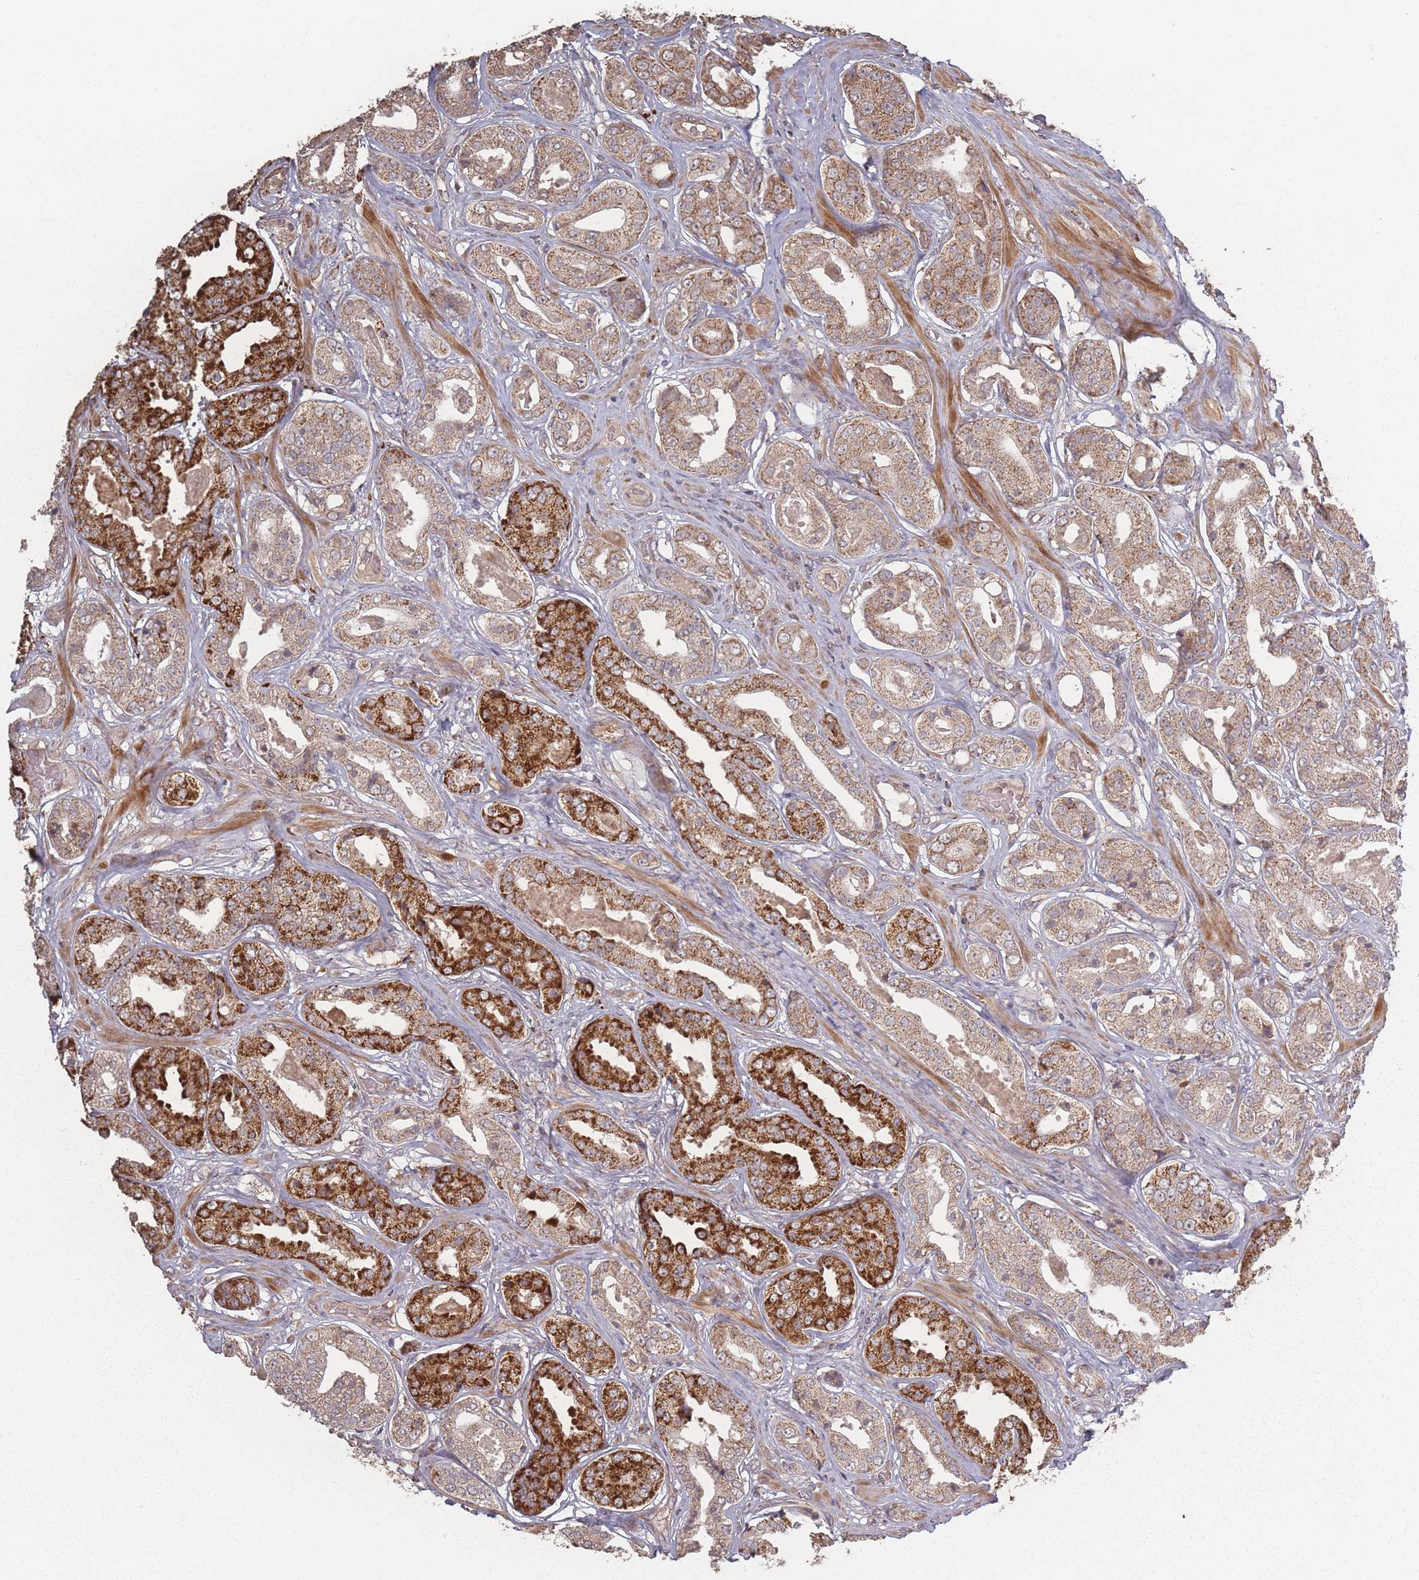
{"staining": {"intensity": "strong", "quantity": ">75%", "location": "cytoplasmic/membranous"}, "tissue": "prostate cancer", "cell_type": "Tumor cells", "image_type": "cancer", "snomed": [{"axis": "morphology", "description": "Adenocarcinoma, High grade"}, {"axis": "topography", "description": "Prostate"}], "caption": "IHC (DAB (3,3'-diaminobenzidine)) staining of high-grade adenocarcinoma (prostate) exhibits strong cytoplasmic/membranous protein staining in approximately >75% of tumor cells.", "gene": "LYRM7", "patient": {"sex": "male", "age": 63}}